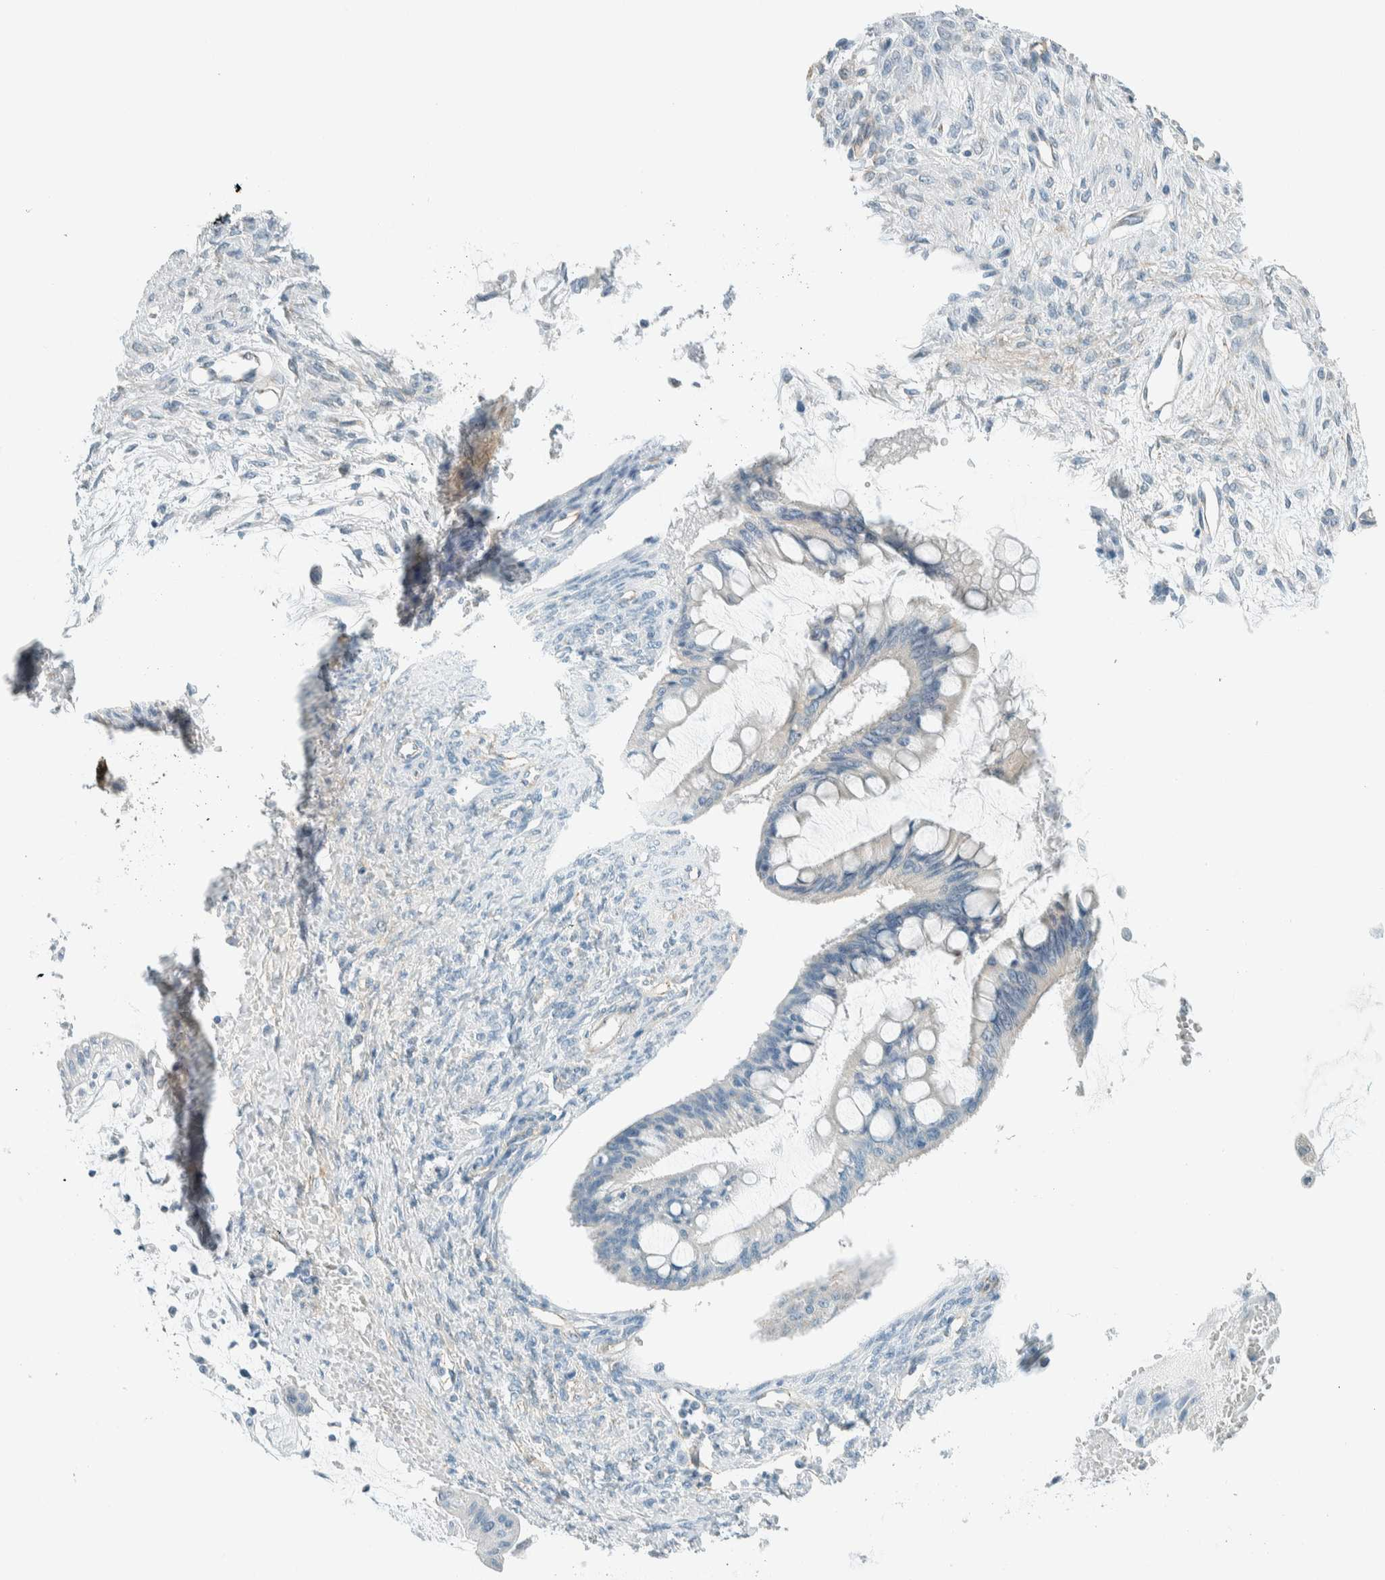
{"staining": {"intensity": "negative", "quantity": "none", "location": "none"}, "tissue": "ovarian cancer", "cell_type": "Tumor cells", "image_type": "cancer", "snomed": [{"axis": "morphology", "description": "Cystadenocarcinoma, mucinous, NOS"}, {"axis": "topography", "description": "Ovary"}], "caption": "Human ovarian cancer (mucinous cystadenocarcinoma) stained for a protein using immunohistochemistry demonstrates no positivity in tumor cells.", "gene": "SLFN12", "patient": {"sex": "female", "age": 73}}